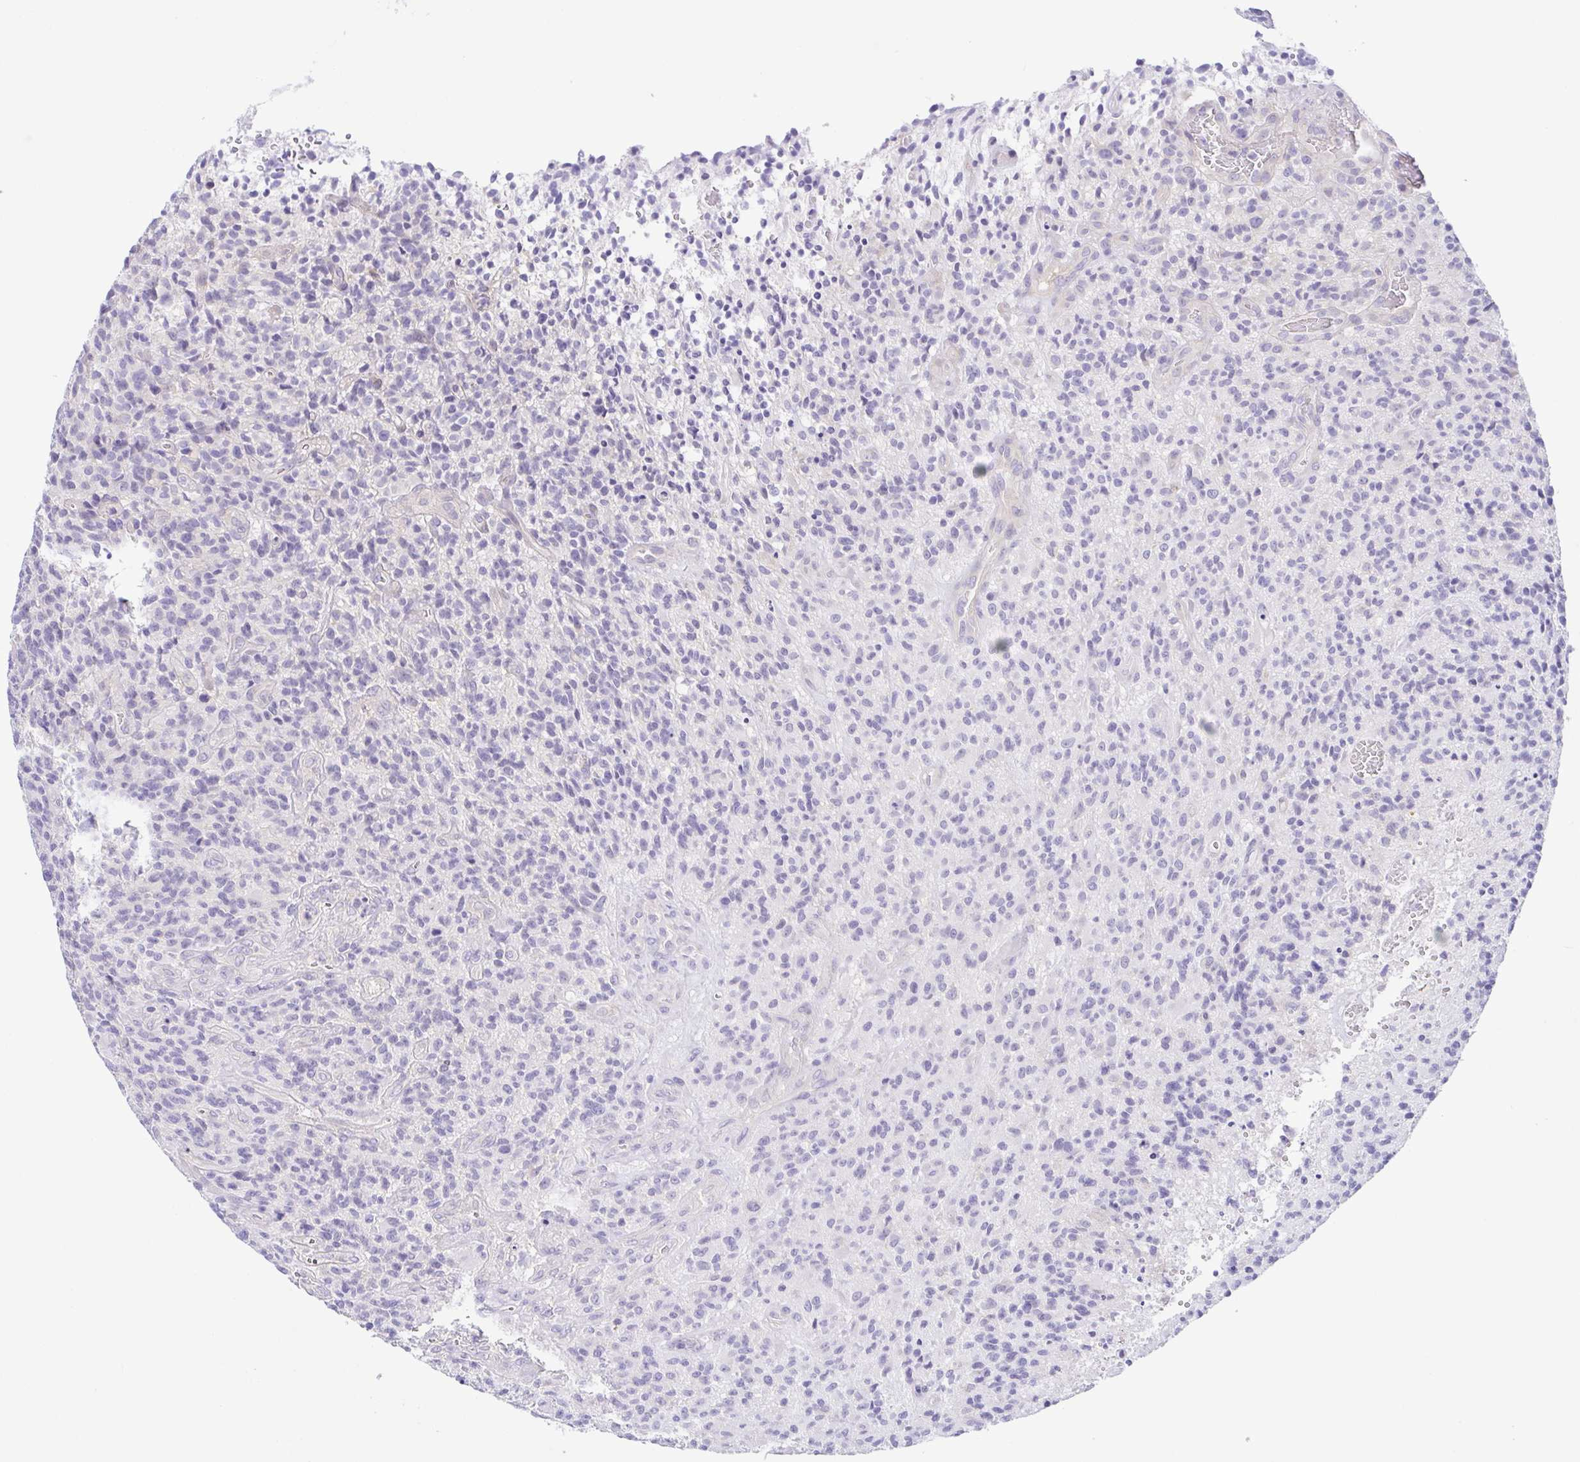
{"staining": {"intensity": "negative", "quantity": "none", "location": "none"}, "tissue": "glioma", "cell_type": "Tumor cells", "image_type": "cancer", "snomed": [{"axis": "morphology", "description": "Glioma, malignant, High grade"}, {"axis": "topography", "description": "Brain"}], "caption": "Tumor cells are negative for brown protein staining in glioma.", "gene": "KRTDAP", "patient": {"sex": "male", "age": 76}}